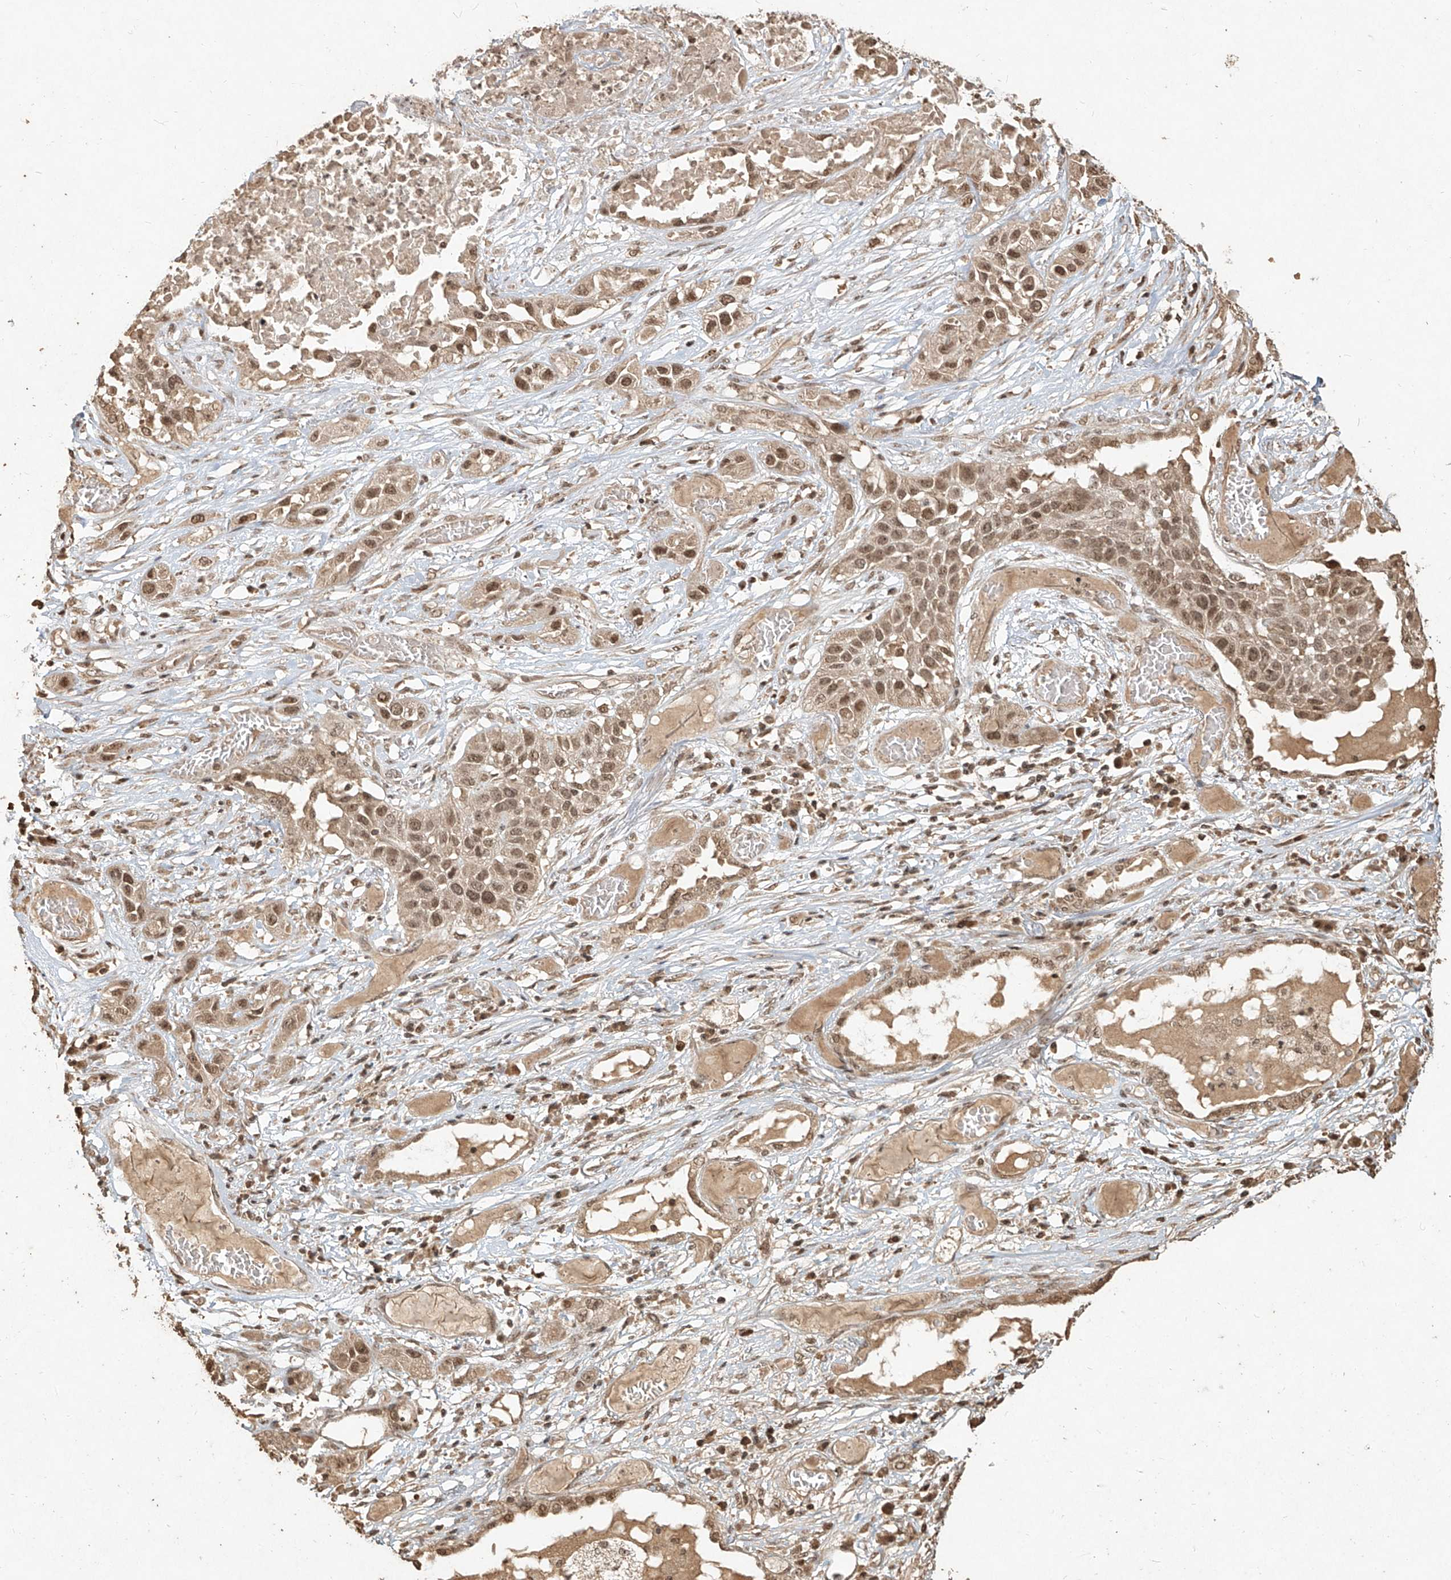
{"staining": {"intensity": "moderate", "quantity": ">75%", "location": "nuclear"}, "tissue": "lung cancer", "cell_type": "Tumor cells", "image_type": "cancer", "snomed": [{"axis": "morphology", "description": "Squamous cell carcinoma, NOS"}, {"axis": "topography", "description": "Lung"}], "caption": "Brown immunohistochemical staining in lung cancer (squamous cell carcinoma) exhibits moderate nuclear expression in approximately >75% of tumor cells.", "gene": "UBE2K", "patient": {"sex": "male", "age": 71}}